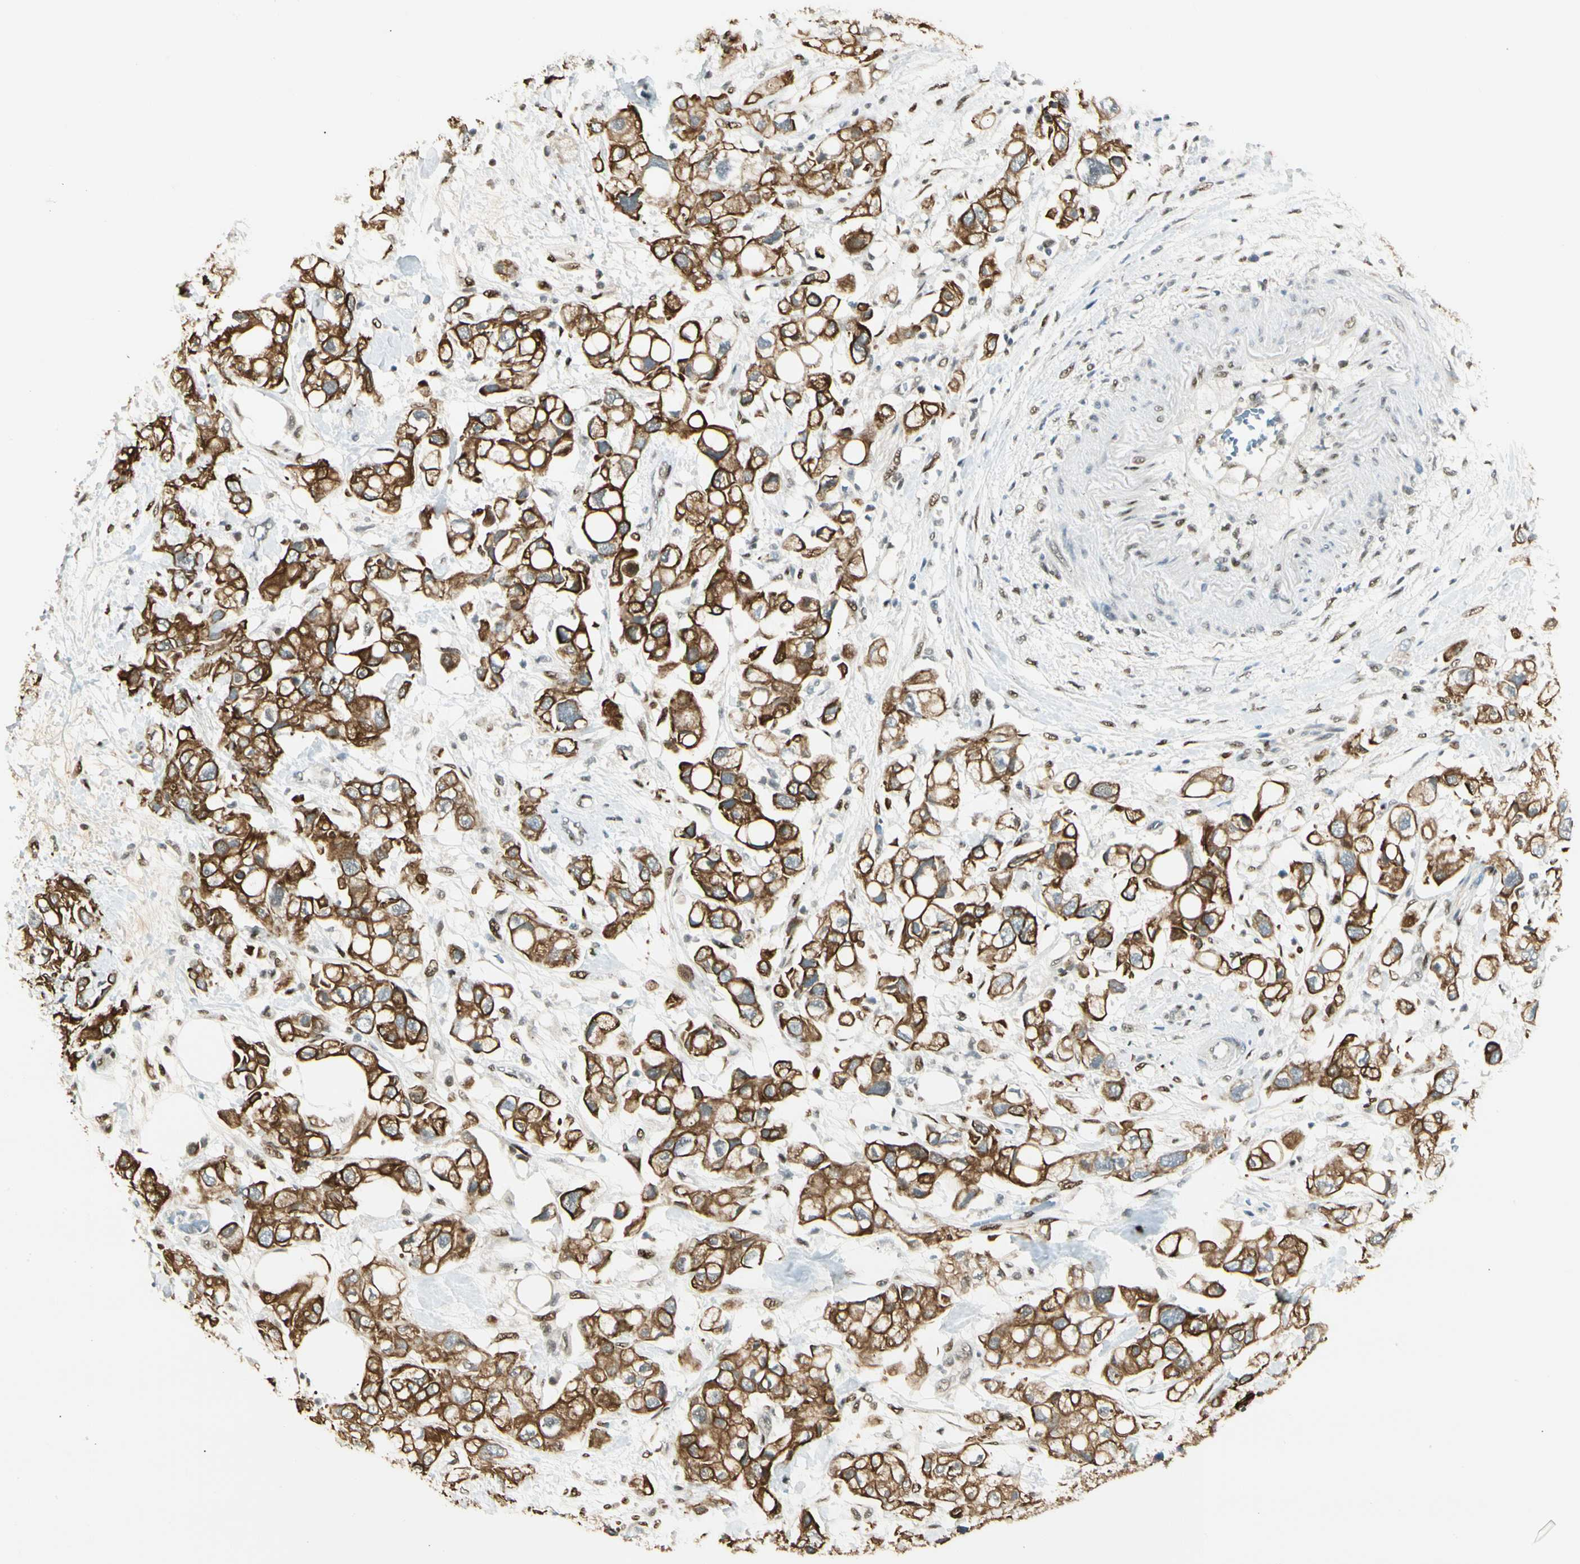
{"staining": {"intensity": "strong", "quantity": ">75%", "location": "cytoplasmic/membranous"}, "tissue": "pancreatic cancer", "cell_type": "Tumor cells", "image_type": "cancer", "snomed": [{"axis": "morphology", "description": "Adenocarcinoma, NOS"}, {"axis": "topography", "description": "Pancreas"}], "caption": "This is a histology image of immunohistochemistry (IHC) staining of pancreatic cancer, which shows strong positivity in the cytoplasmic/membranous of tumor cells.", "gene": "ATXN1", "patient": {"sex": "female", "age": 56}}